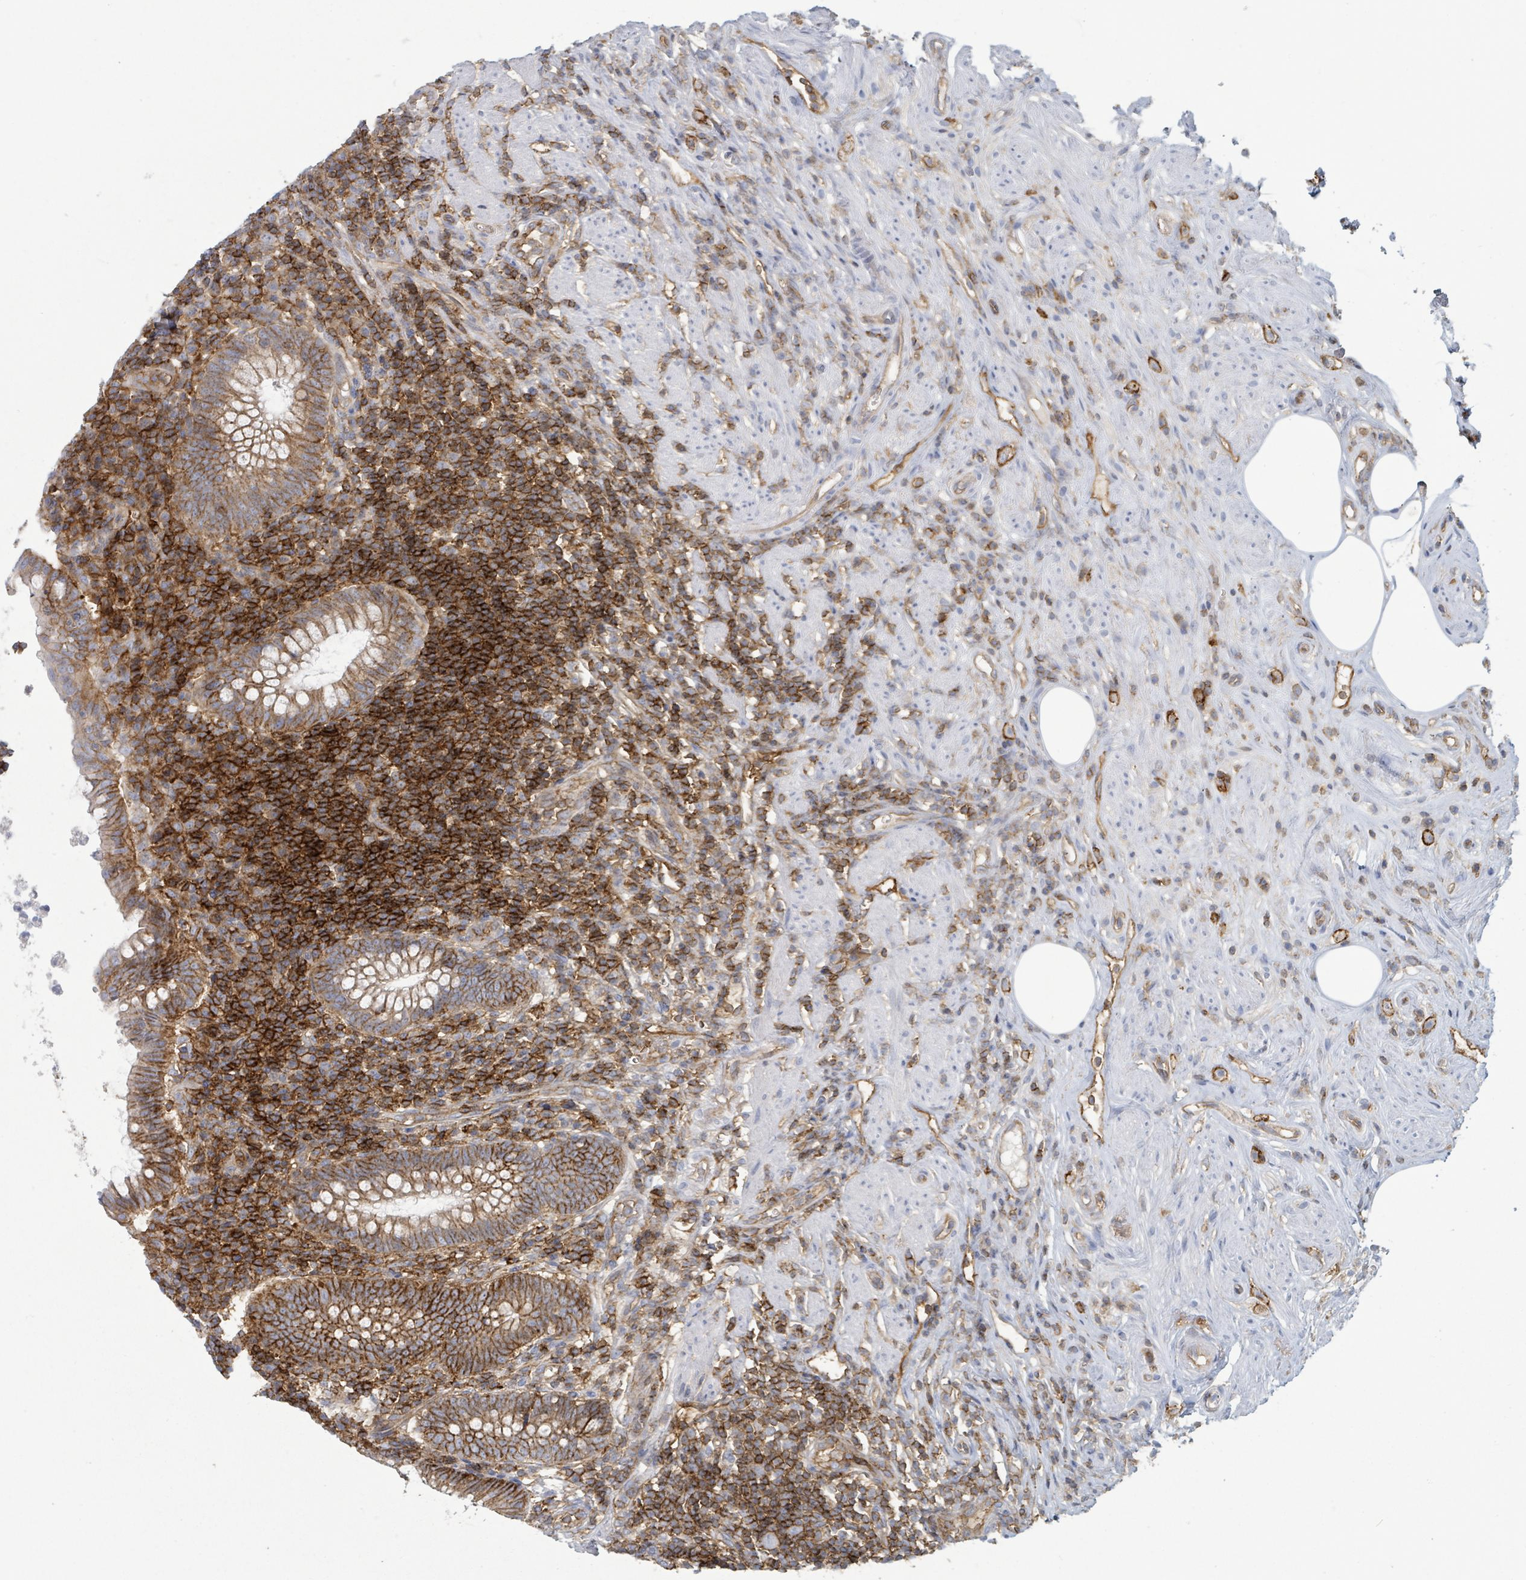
{"staining": {"intensity": "strong", "quantity": "25%-75%", "location": "cytoplasmic/membranous"}, "tissue": "appendix", "cell_type": "Glandular cells", "image_type": "normal", "snomed": [{"axis": "morphology", "description": "Normal tissue, NOS"}, {"axis": "topography", "description": "Appendix"}], "caption": "The histopathology image demonstrates staining of benign appendix, revealing strong cytoplasmic/membranous protein positivity (brown color) within glandular cells. (brown staining indicates protein expression, while blue staining denotes nuclei).", "gene": "TNFRSF14", "patient": {"sex": "female", "age": 56}}